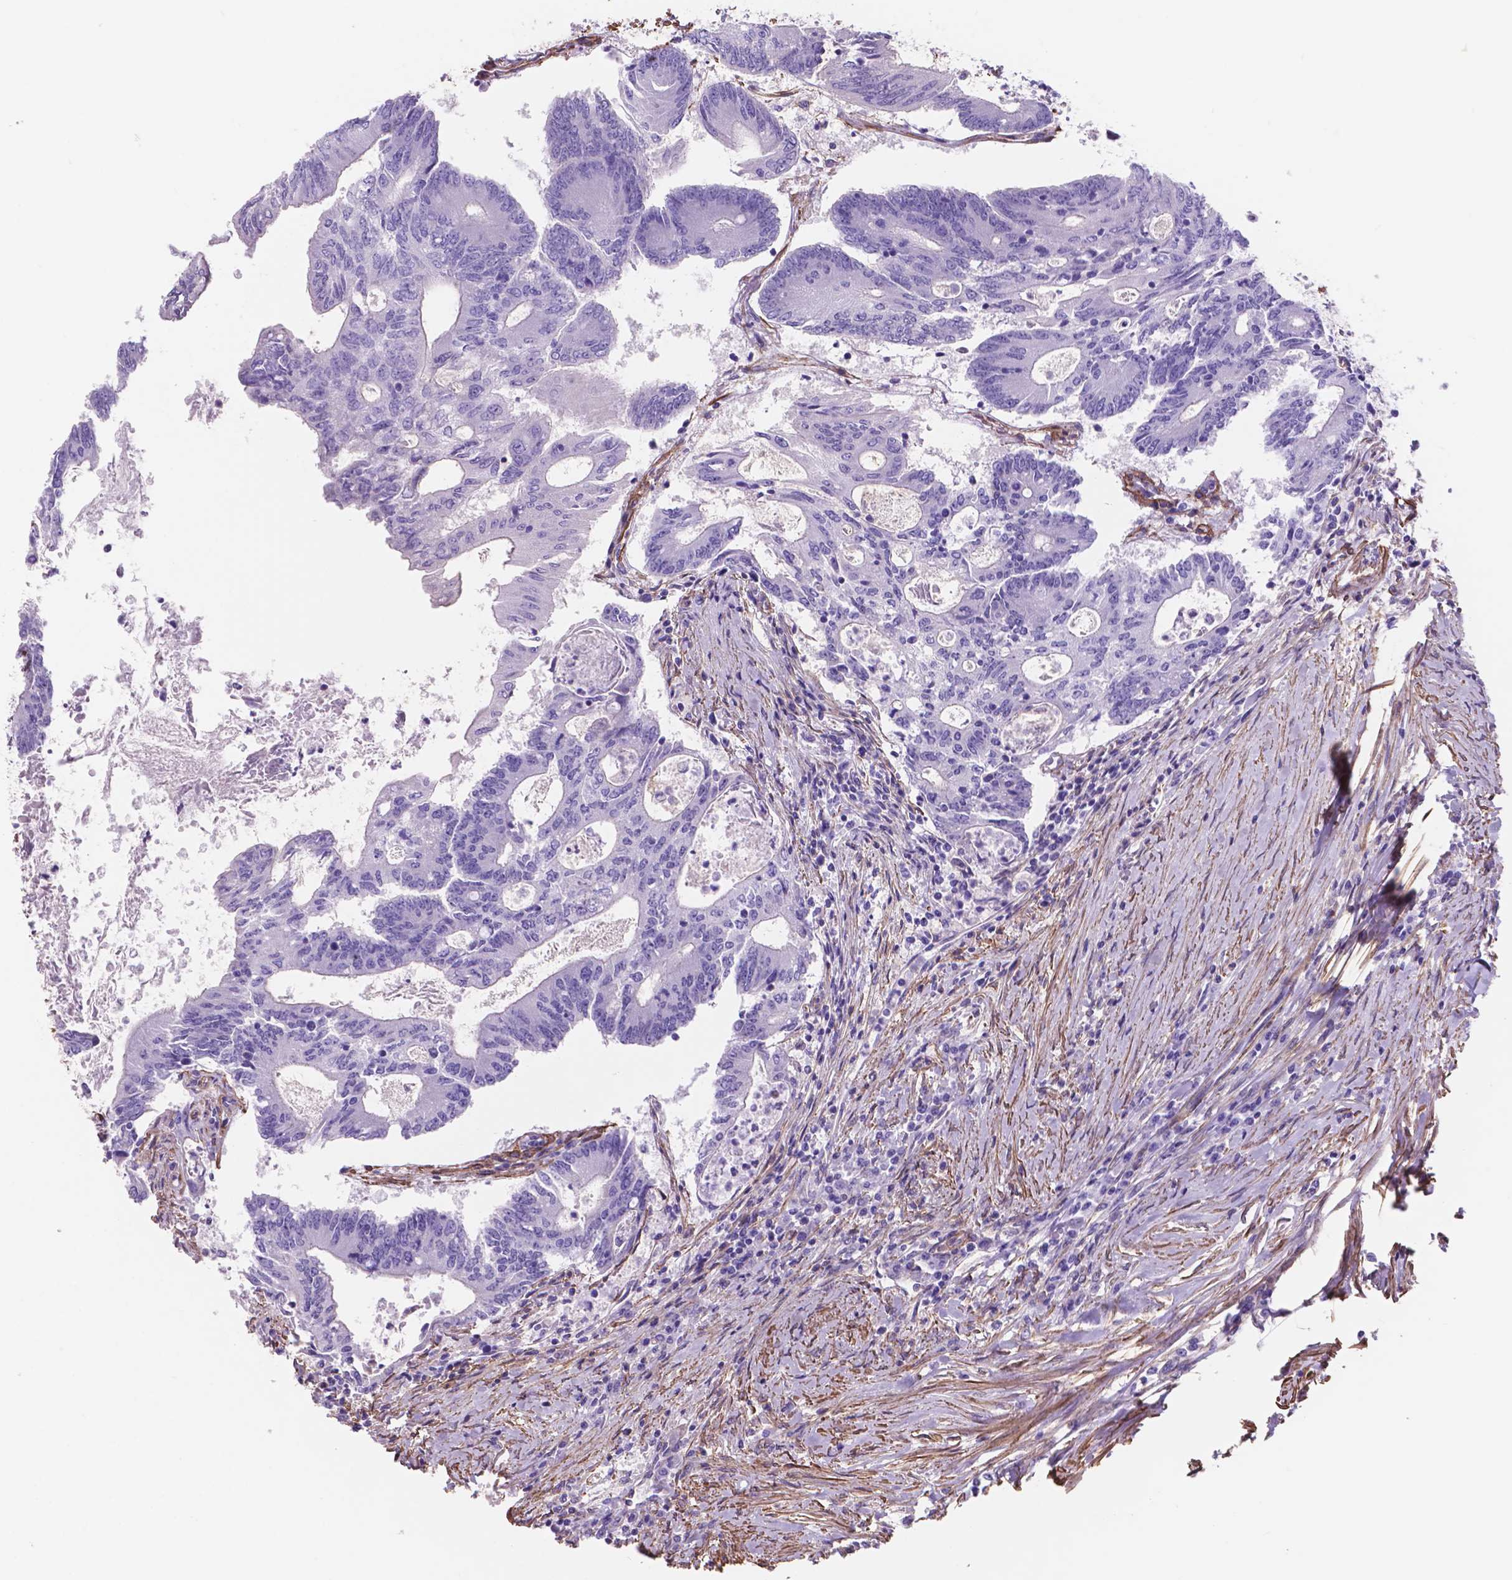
{"staining": {"intensity": "negative", "quantity": "none", "location": "none"}, "tissue": "colorectal cancer", "cell_type": "Tumor cells", "image_type": "cancer", "snomed": [{"axis": "morphology", "description": "Adenocarcinoma, NOS"}, {"axis": "topography", "description": "Colon"}], "caption": "An image of human colorectal cancer is negative for staining in tumor cells. (DAB (3,3'-diaminobenzidine) IHC, high magnification).", "gene": "TOR2A", "patient": {"sex": "female", "age": 70}}